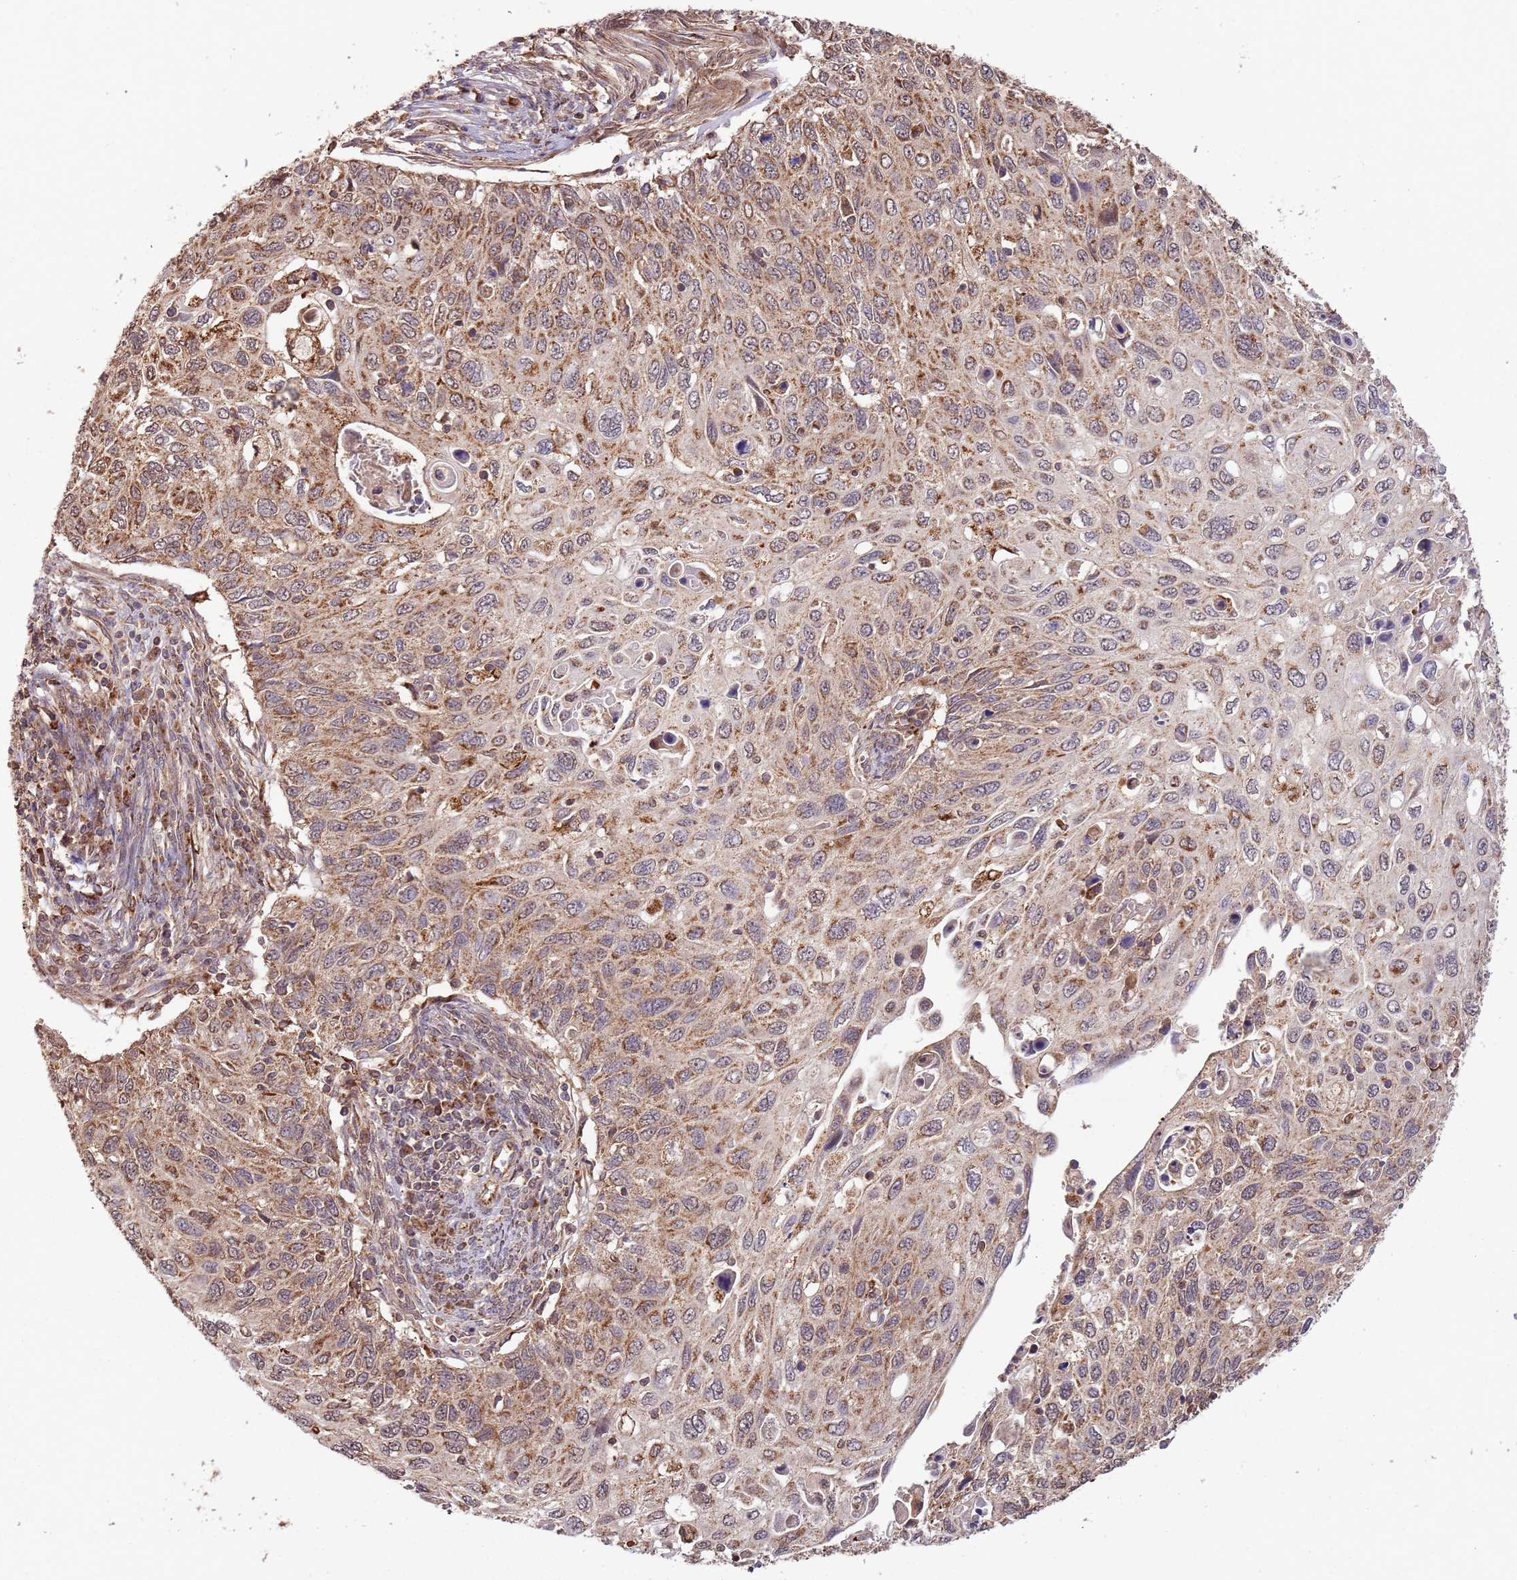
{"staining": {"intensity": "moderate", "quantity": ">75%", "location": "cytoplasmic/membranous,nuclear"}, "tissue": "cervical cancer", "cell_type": "Tumor cells", "image_type": "cancer", "snomed": [{"axis": "morphology", "description": "Squamous cell carcinoma, NOS"}, {"axis": "topography", "description": "Cervix"}], "caption": "An immunohistochemistry histopathology image of tumor tissue is shown. Protein staining in brown shows moderate cytoplasmic/membranous and nuclear positivity in cervical cancer (squamous cell carcinoma) within tumor cells. (Brightfield microscopy of DAB IHC at high magnification).", "gene": "IL17RD", "patient": {"sex": "female", "age": 70}}